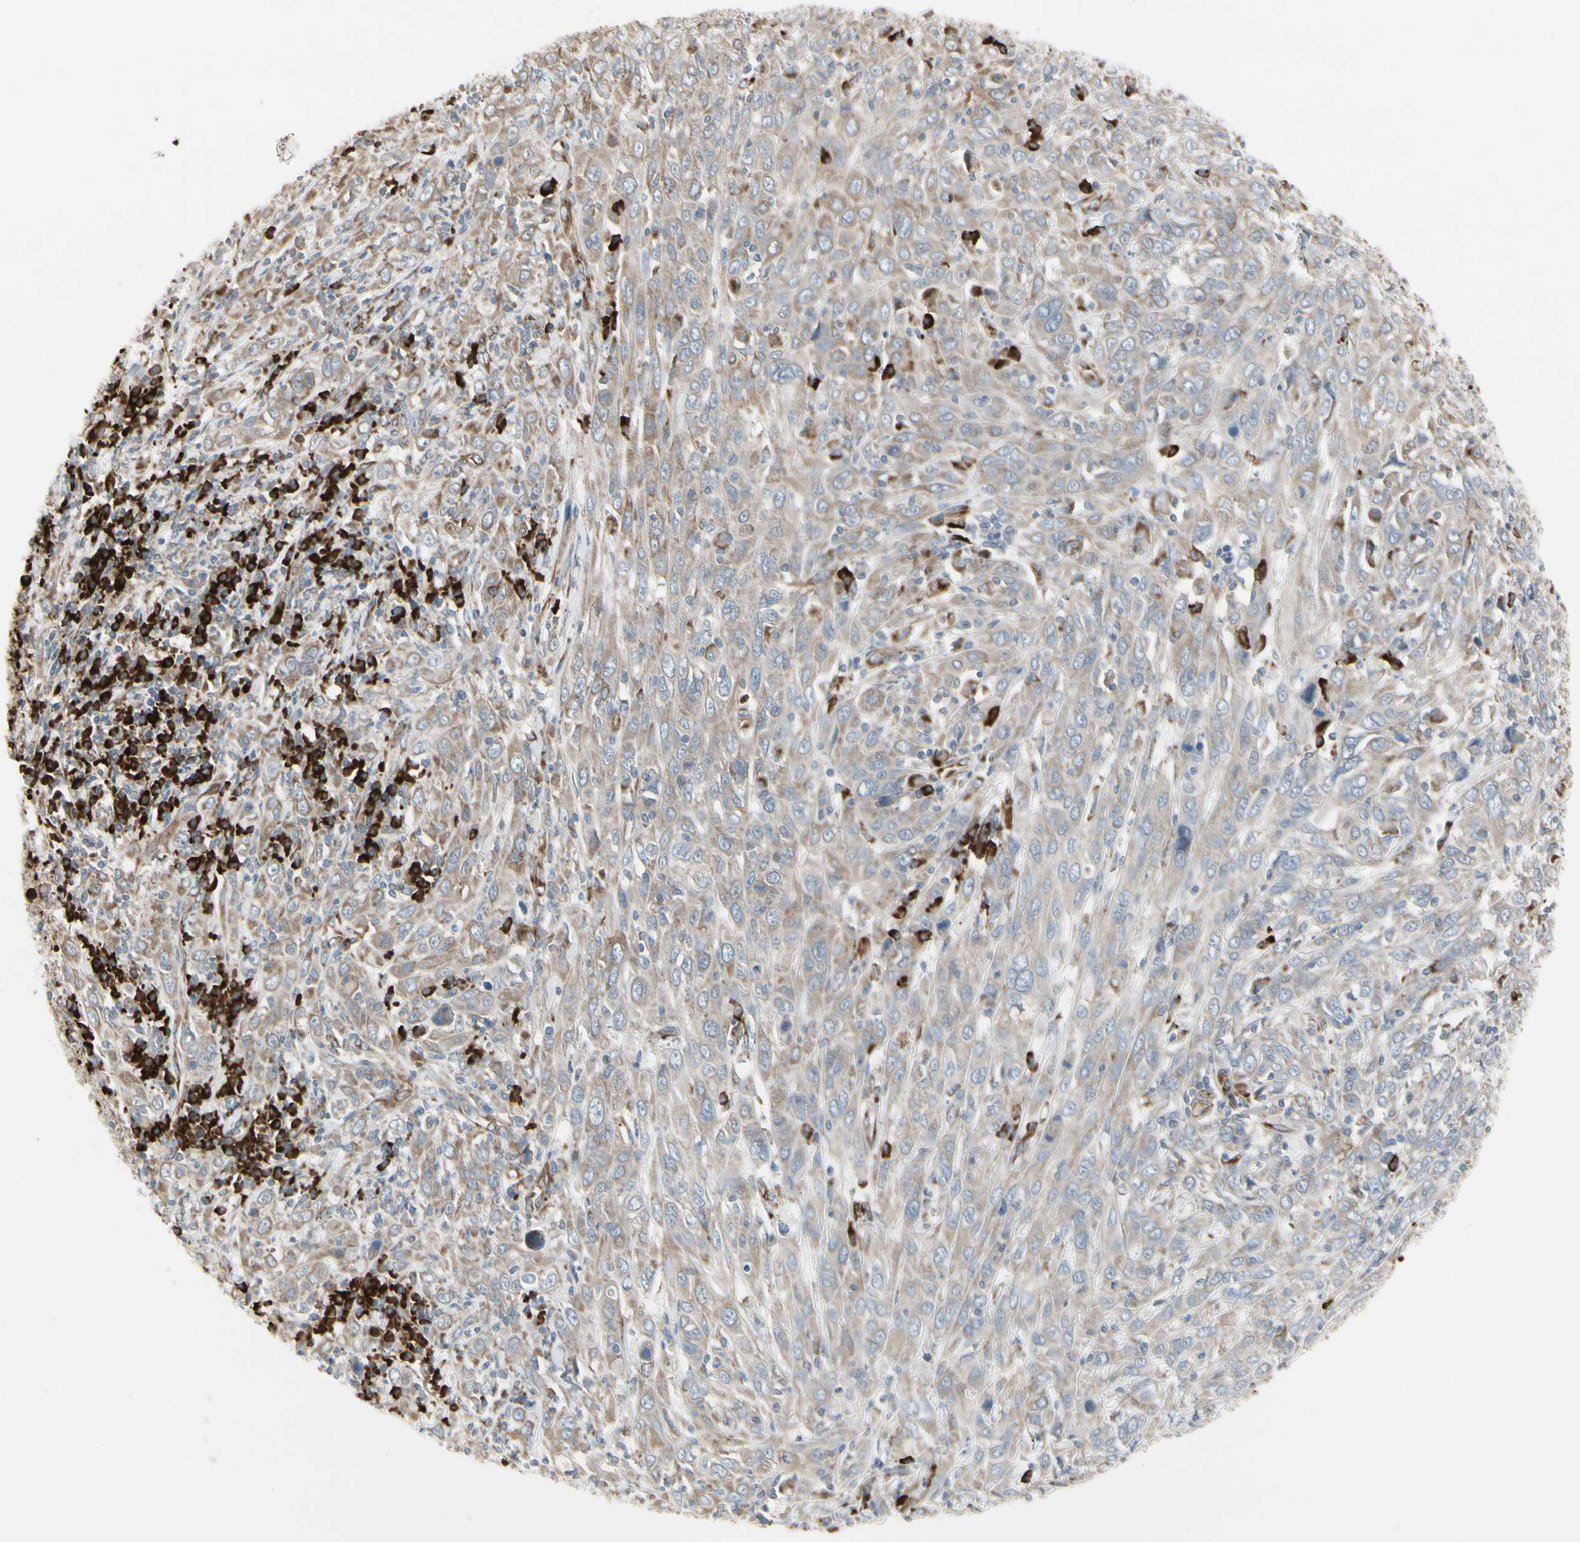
{"staining": {"intensity": "weak", "quantity": ">75%", "location": "cytoplasmic/membranous"}, "tissue": "cervical cancer", "cell_type": "Tumor cells", "image_type": "cancer", "snomed": [{"axis": "morphology", "description": "Squamous cell carcinoma, NOS"}, {"axis": "topography", "description": "Cervix"}], "caption": "Cervical cancer tissue shows weak cytoplasmic/membranous staining in about >75% of tumor cells, visualized by immunohistochemistry.", "gene": "FNDC3A", "patient": {"sex": "female", "age": 46}}